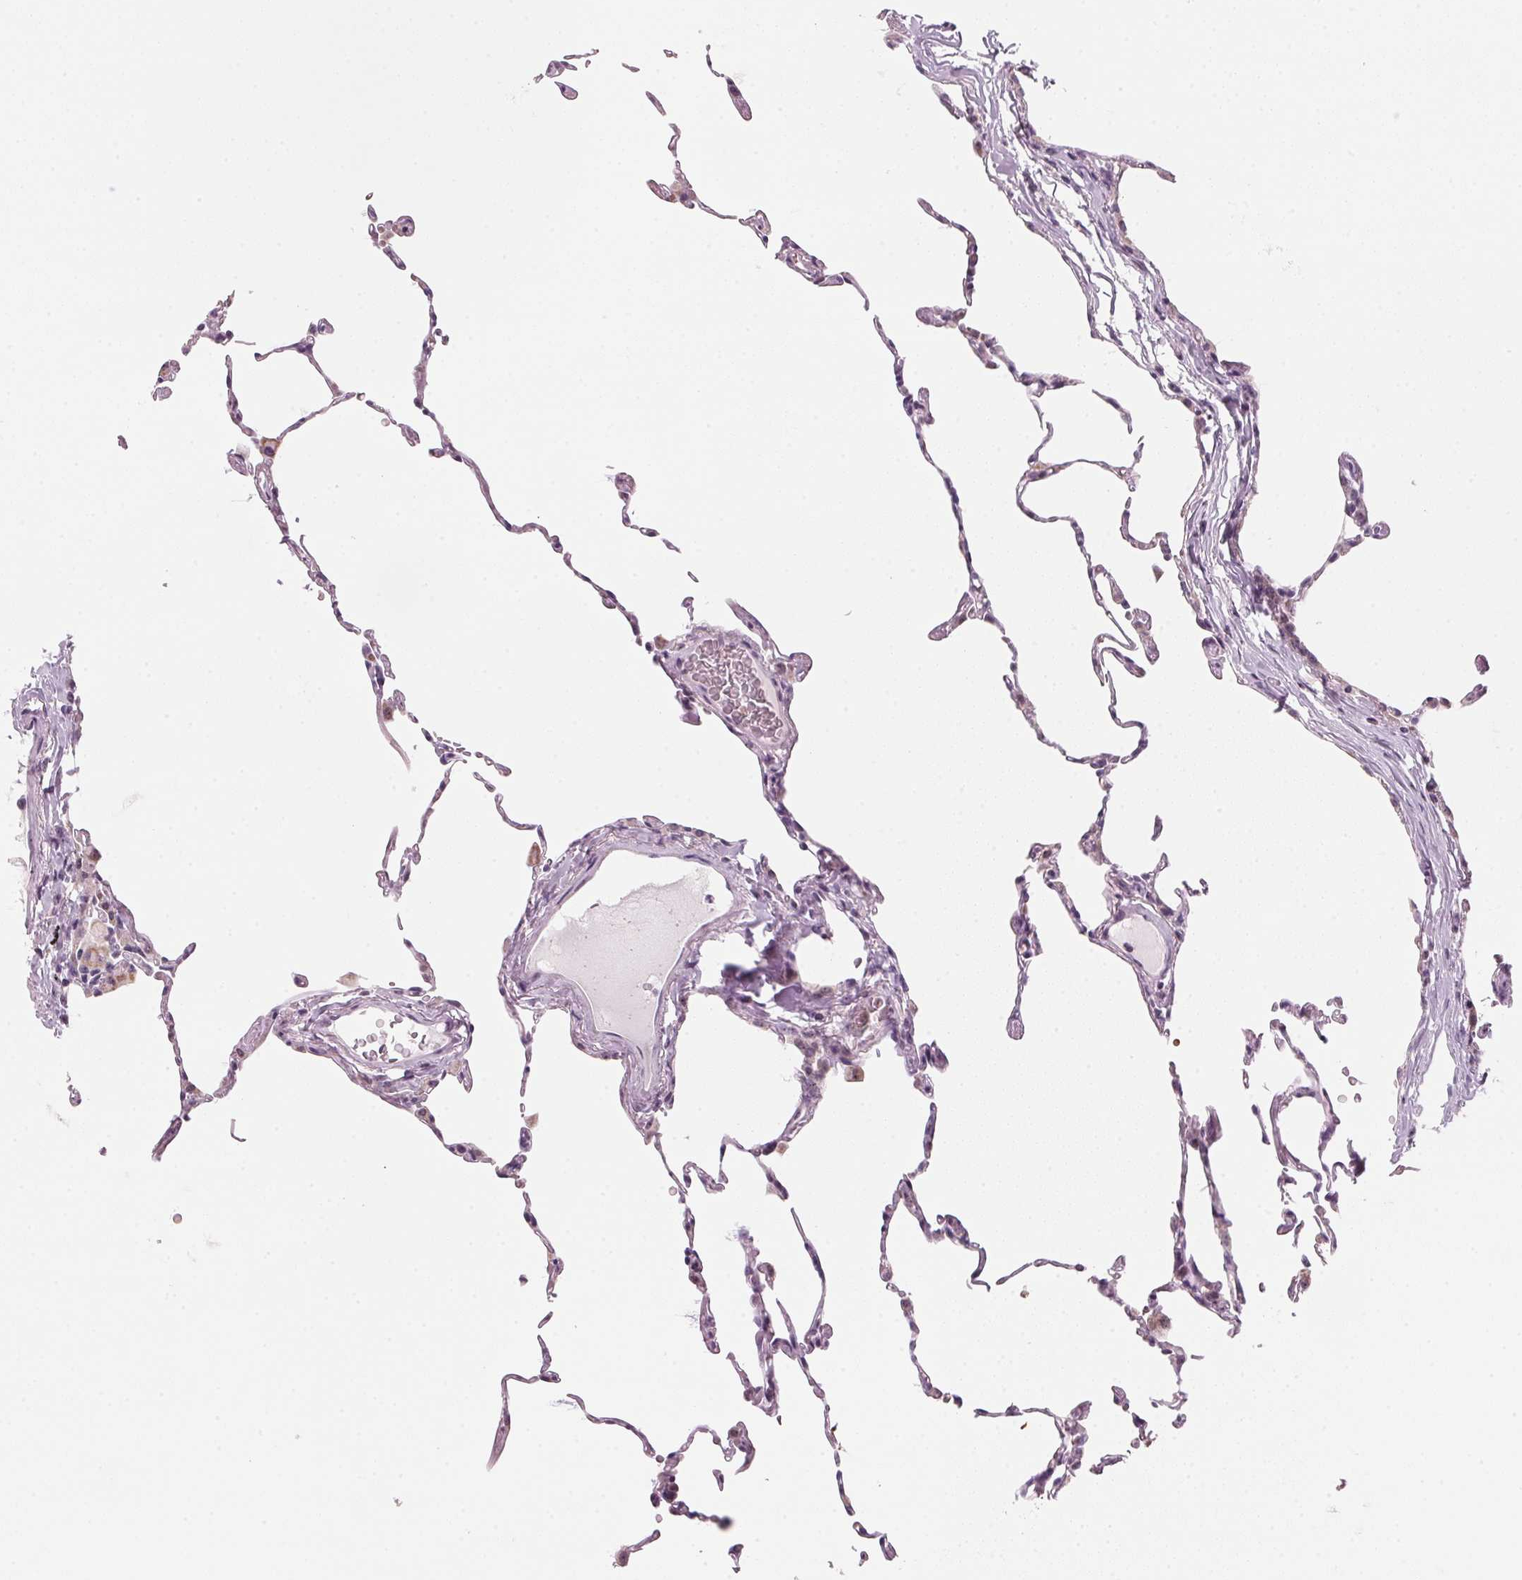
{"staining": {"intensity": "negative", "quantity": "none", "location": "none"}, "tissue": "lung", "cell_type": "Alveolar cells", "image_type": "normal", "snomed": [{"axis": "morphology", "description": "Normal tissue, NOS"}, {"axis": "topography", "description": "Lung"}], "caption": "Immunohistochemical staining of benign lung shows no significant expression in alveolar cells.", "gene": "DNTTIP2", "patient": {"sex": "female", "age": 57}}